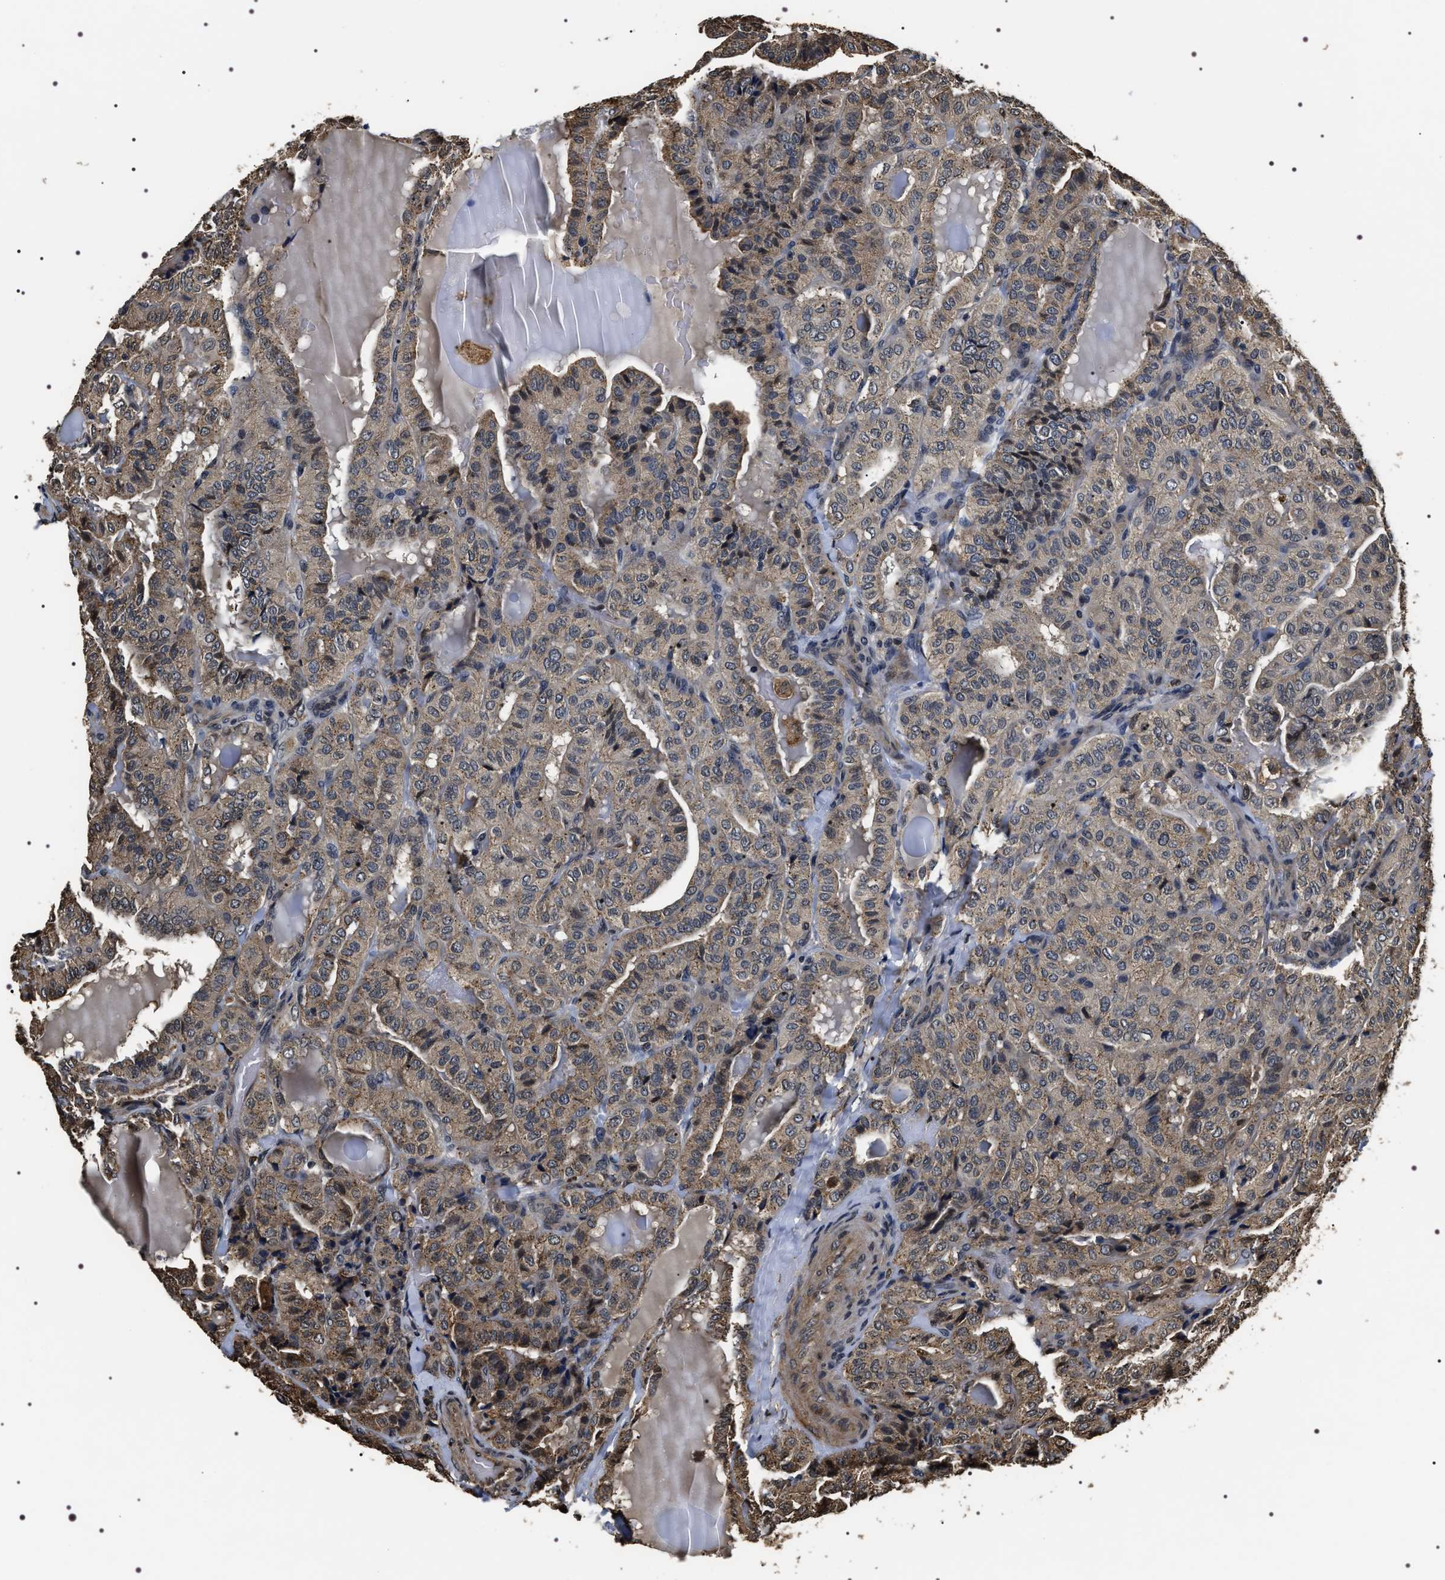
{"staining": {"intensity": "moderate", "quantity": ">75%", "location": "cytoplasmic/membranous"}, "tissue": "thyroid cancer", "cell_type": "Tumor cells", "image_type": "cancer", "snomed": [{"axis": "morphology", "description": "Papillary adenocarcinoma, NOS"}, {"axis": "topography", "description": "Thyroid gland"}], "caption": "Human thyroid cancer (papillary adenocarcinoma) stained for a protein (brown) reveals moderate cytoplasmic/membranous positive expression in approximately >75% of tumor cells.", "gene": "ARHGAP22", "patient": {"sex": "male", "age": 77}}